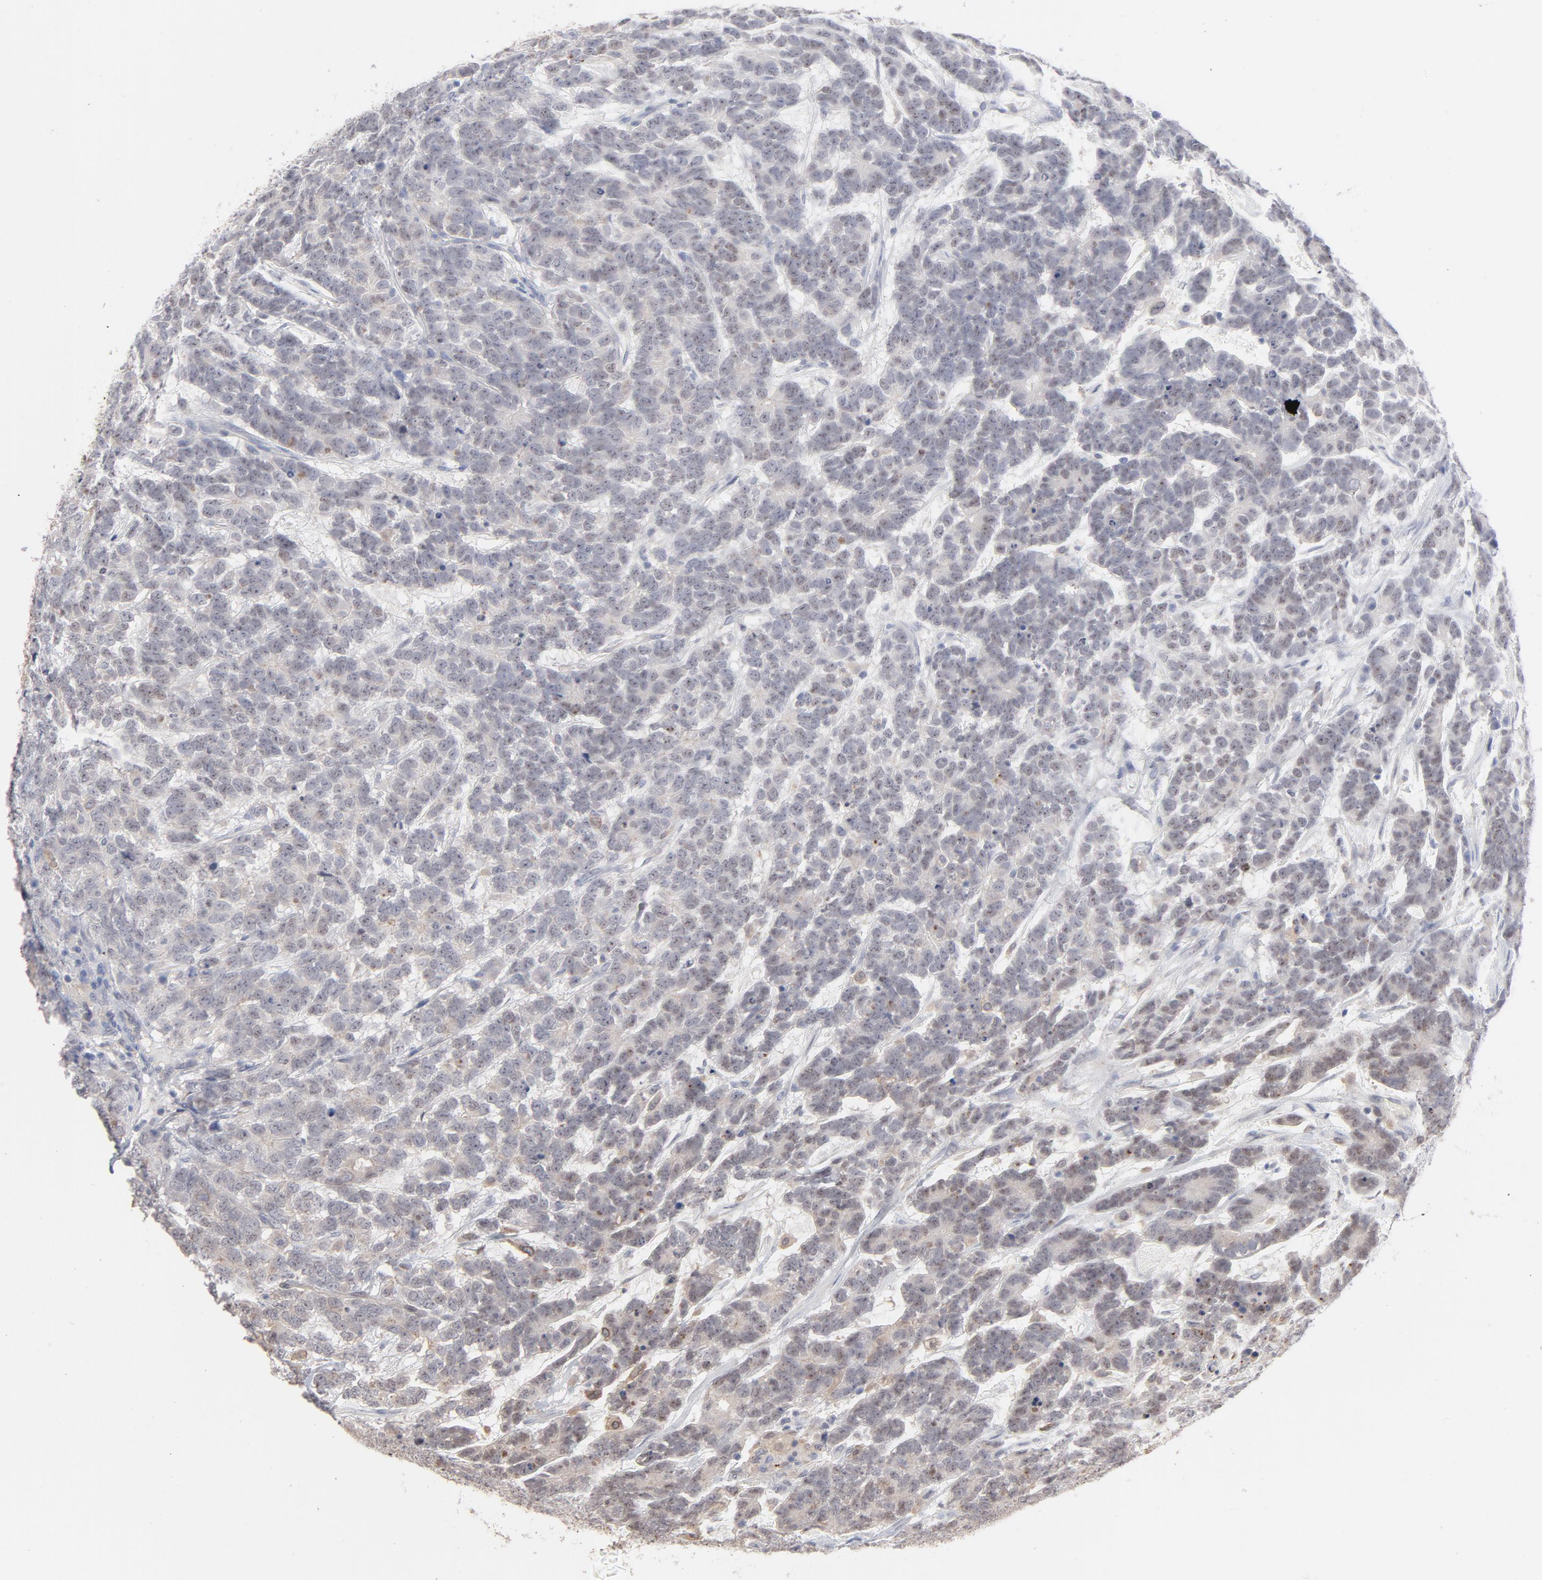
{"staining": {"intensity": "weak", "quantity": "25%-75%", "location": "cytoplasmic/membranous,nuclear"}, "tissue": "testis cancer", "cell_type": "Tumor cells", "image_type": "cancer", "snomed": [{"axis": "morphology", "description": "Carcinoma, Embryonal, NOS"}, {"axis": "topography", "description": "Testis"}], "caption": "An immunohistochemistry micrograph of neoplastic tissue is shown. Protein staining in brown shows weak cytoplasmic/membranous and nuclear positivity in embryonal carcinoma (testis) within tumor cells. Using DAB (brown) and hematoxylin (blue) stains, captured at high magnification using brightfield microscopy.", "gene": "PNMA1", "patient": {"sex": "male", "age": 26}}